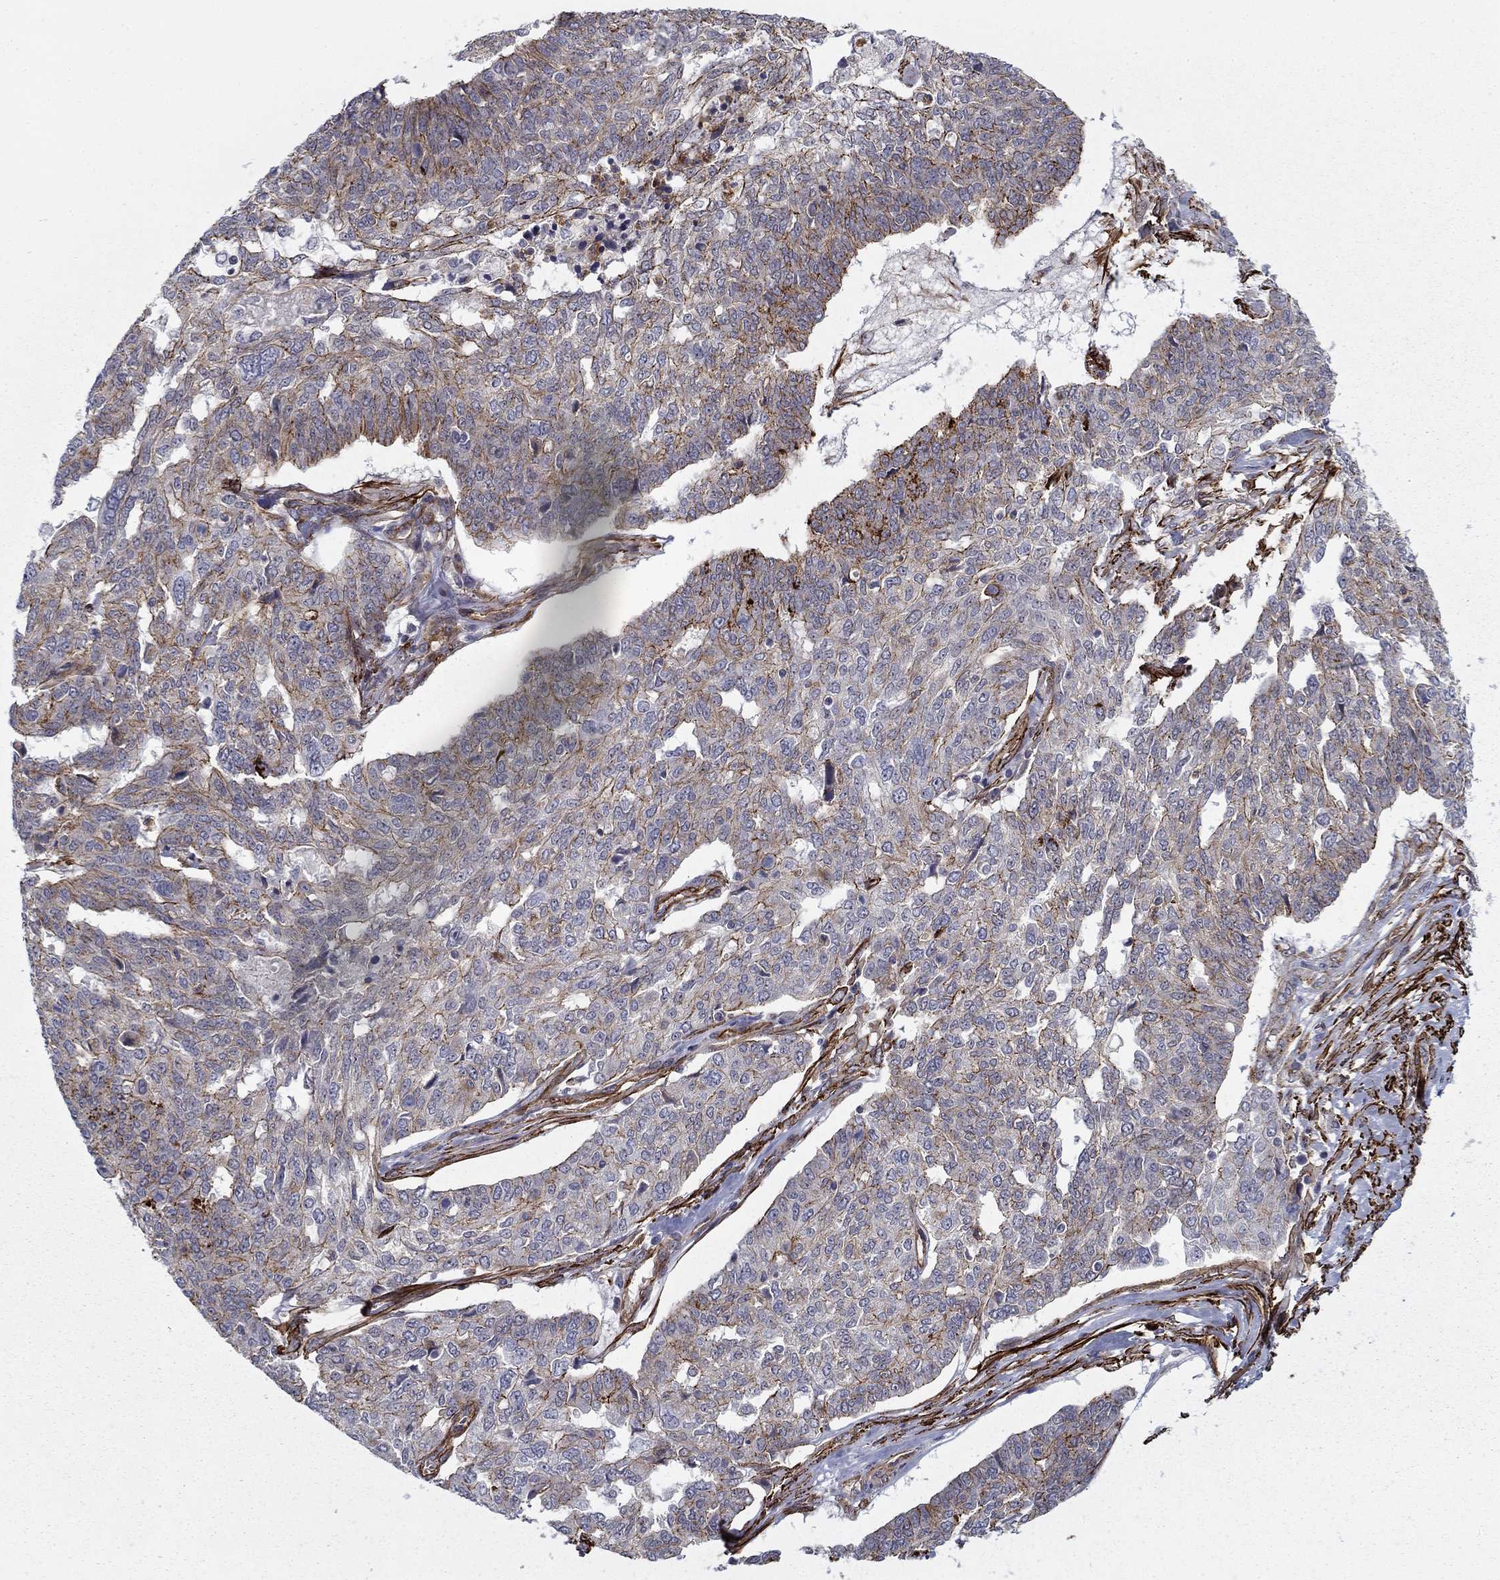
{"staining": {"intensity": "strong", "quantity": "<25%", "location": "cytoplasmic/membranous"}, "tissue": "ovarian cancer", "cell_type": "Tumor cells", "image_type": "cancer", "snomed": [{"axis": "morphology", "description": "Cystadenocarcinoma, serous, NOS"}, {"axis": "topography", "description": "Ovary"}], "caption": "Protein staining of ovarian serous cystadenocarcinoma tissue demonstrates strong cytoplasmic/membranous positivity in approximately <25% of tumor cells. Ihc stains the protein in brown and the nuclei are stained blue.", "gene": "KRBA1", "patient": {"sex": "female", "age": 67}}